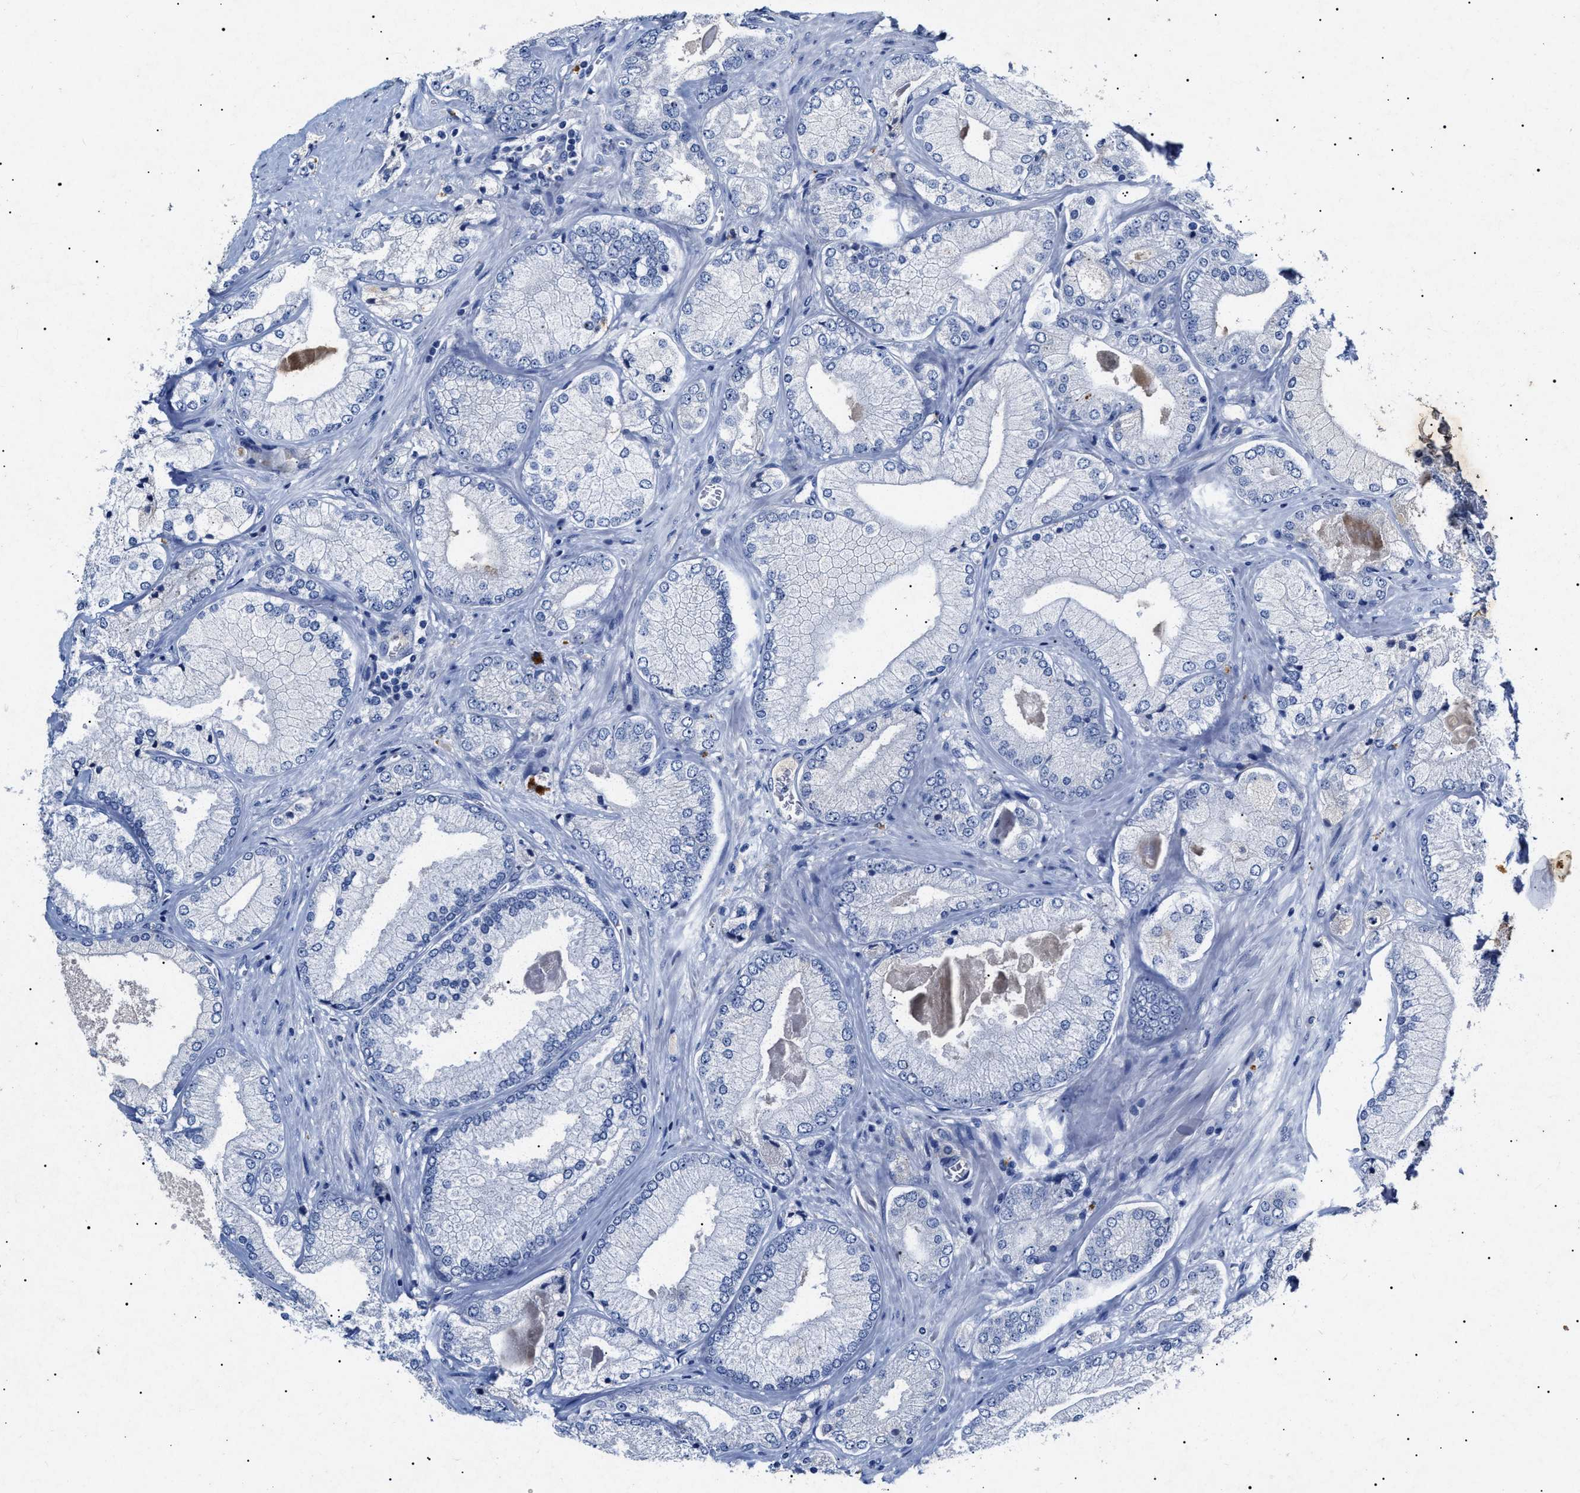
{"staining": {"intensity": "negative", "quantity": "none", "location": "none"}, "tissue": "prostate cancer", "cell_type": "Tumor cells", "image_type": "cancer", "snomed": [{"axis": "morphology", "description": "Adenocarcinoma, Low grade"}, {"axis": "topography", "description": "Prostate"}], "caption": "Tumor cells show no significant positivity in adenocarcinoma (low-grade) (prostate).", "gene": "LRRC8E", "patient": {"sex": "male", "age": 65}}